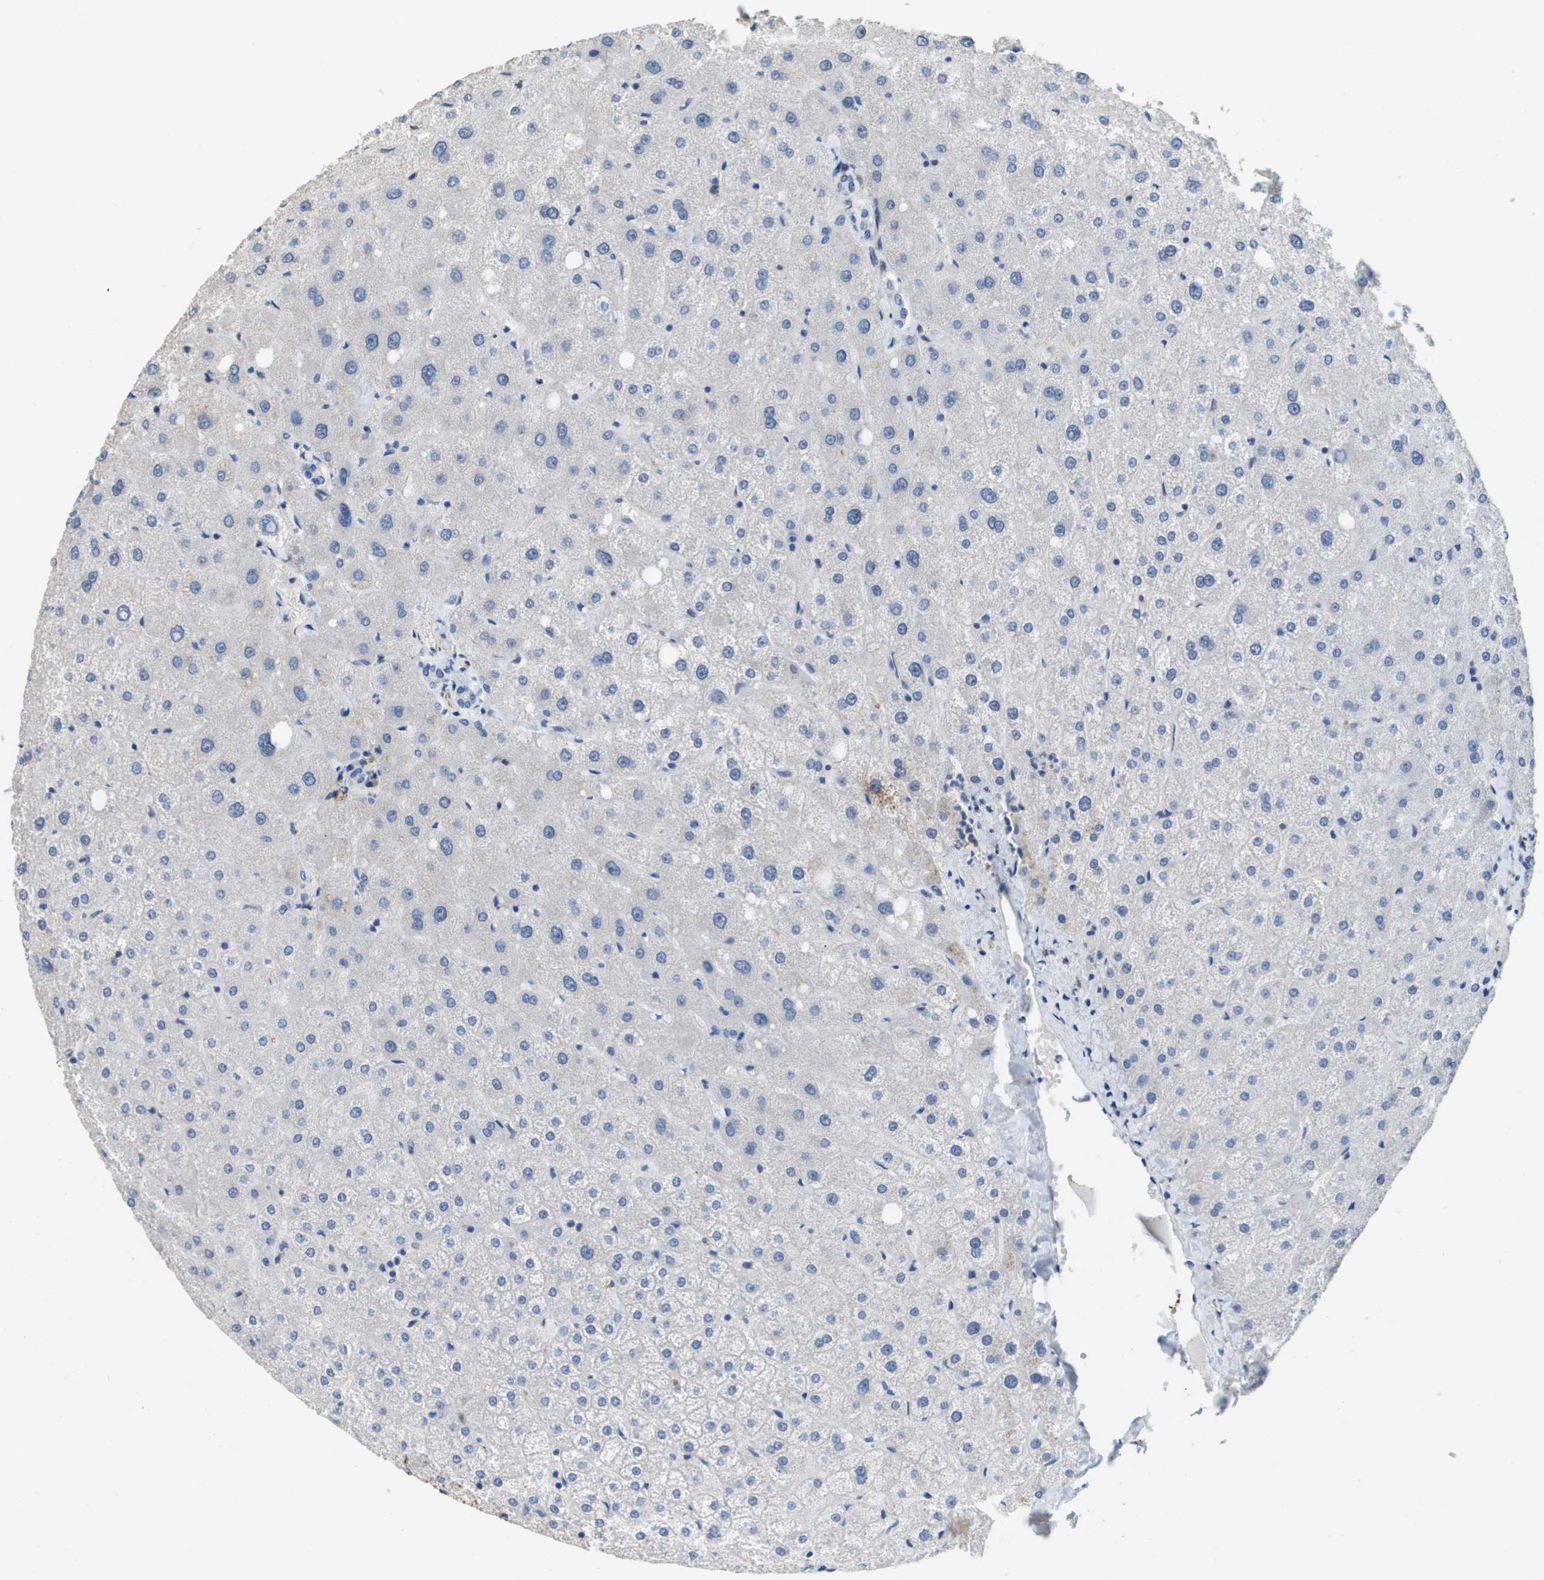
{"staining": {"intensity": "negative", "quantity": "none", "location": "none"}, "tissue": "liver", "cell_type": "Cholangiocytes", "image_type": "normal", "snomed": [{"axis": "morphology", "description": "Normal tissue, NOS"}, {"axis": "topography", "description": "Liver"}], "caption": "Immunohistochemical staining of normal liver displays no significant staining in cholangiocytes. Brightfield microscopy of IHC stained with DAB (brown) and hematoxylin (blue), captured at high magnification.", "gene": "FABP5", "patient": {"sex": "male", "age": 73}}